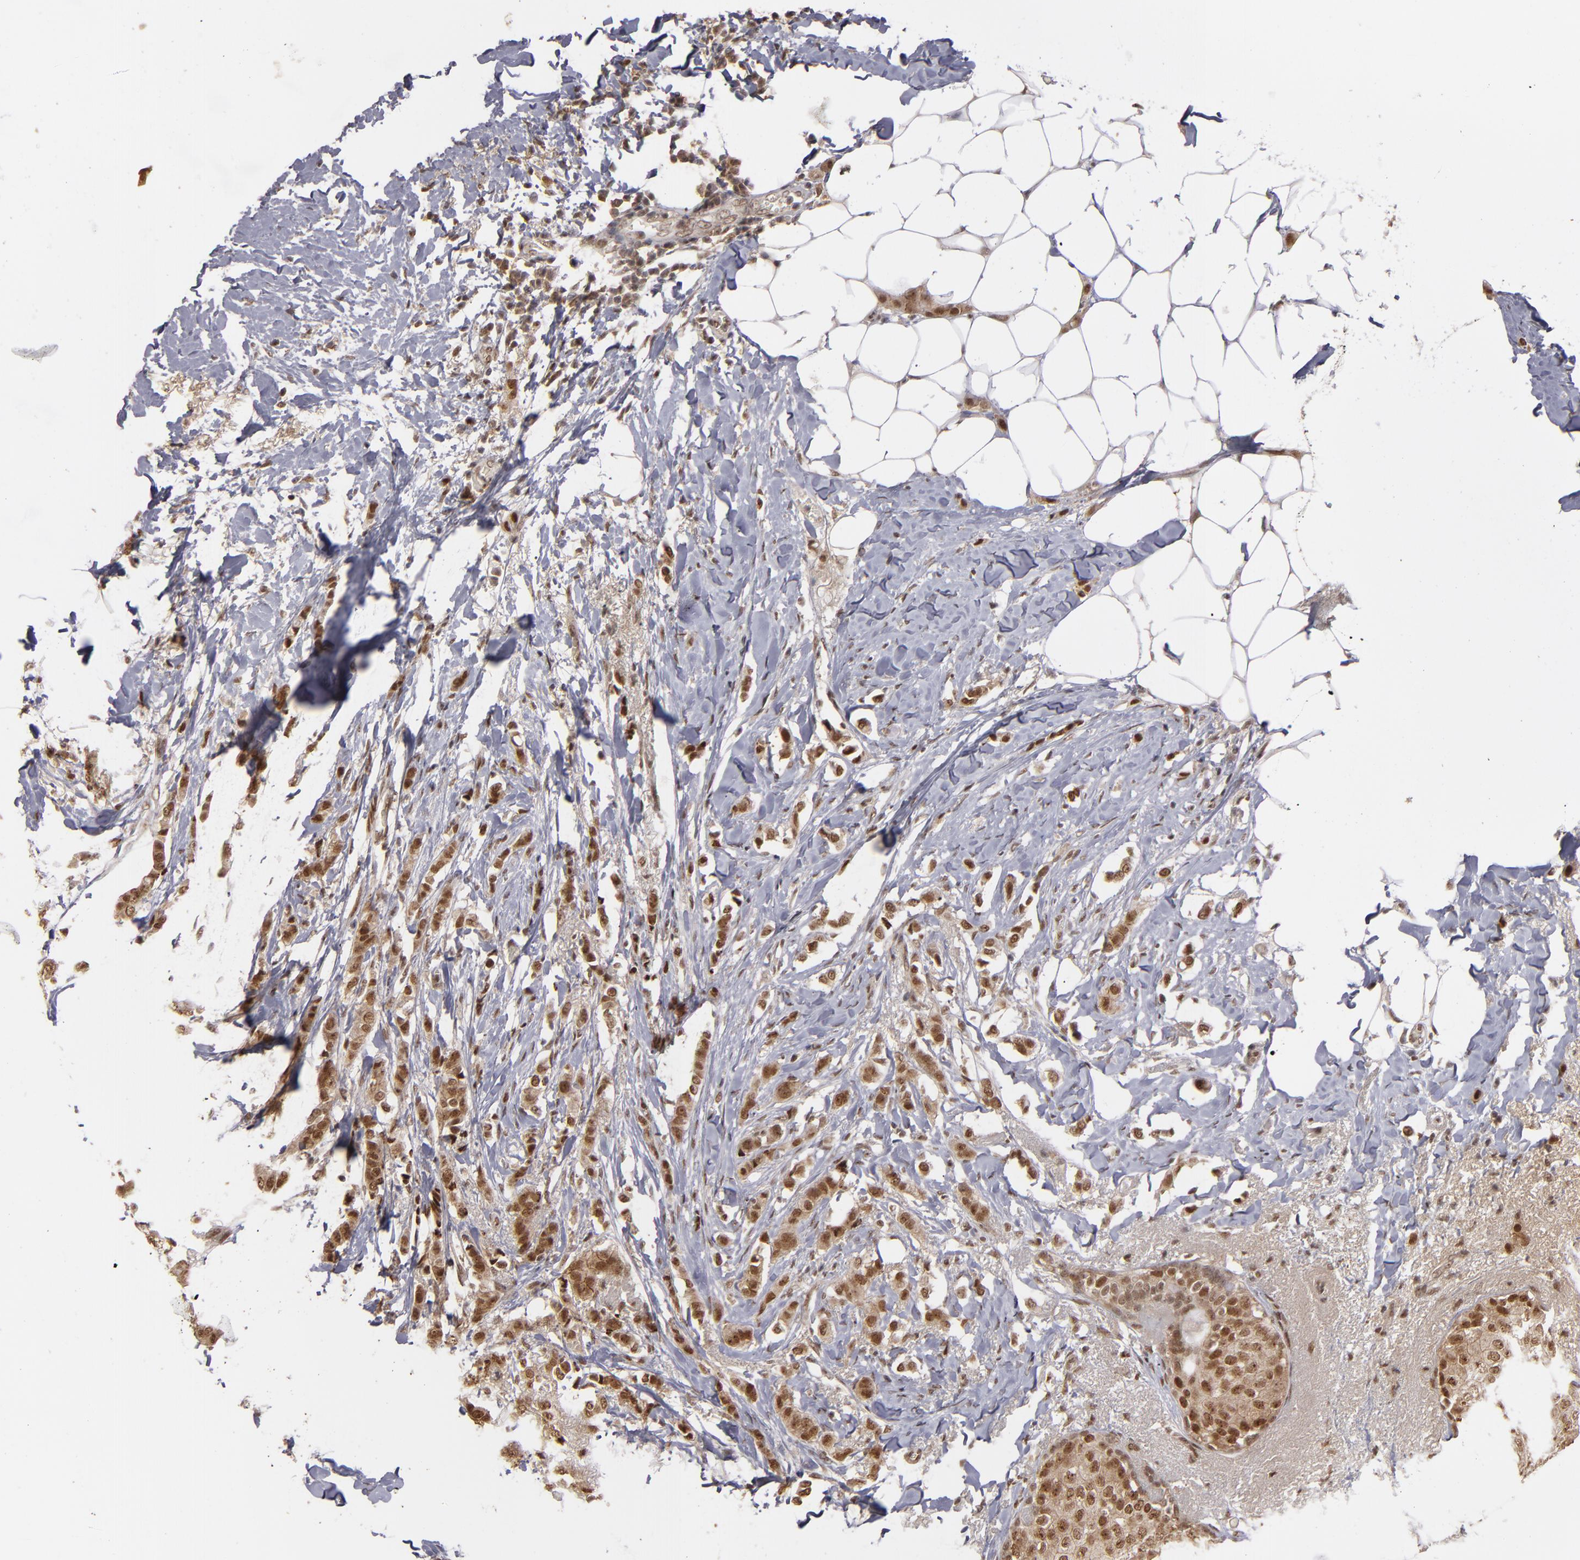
{"staining": {"intensity": "moderate", "quantity": ">75%", "location": "nuclear"}, "tissue": "breast cancer", "cell_type": "Tumor cells", "image_type": "cancer", "snomed": [{"axis": "morphology", "description": "Lobular carcinoma"}, {"axis": "topography", "description": "Breast"}], "caption": "Protein expression analysis of breast cancer displays moderate nuclear staining in about >75% of tumor cells. (Stains: DAB (3,3'-diaminobenzidine) in brown, nuclei in blue, Microscopy: brightfield microscopy at high magnification).", "gene": "ZNF234", "patient": {"sex": "female", "age": 55}}